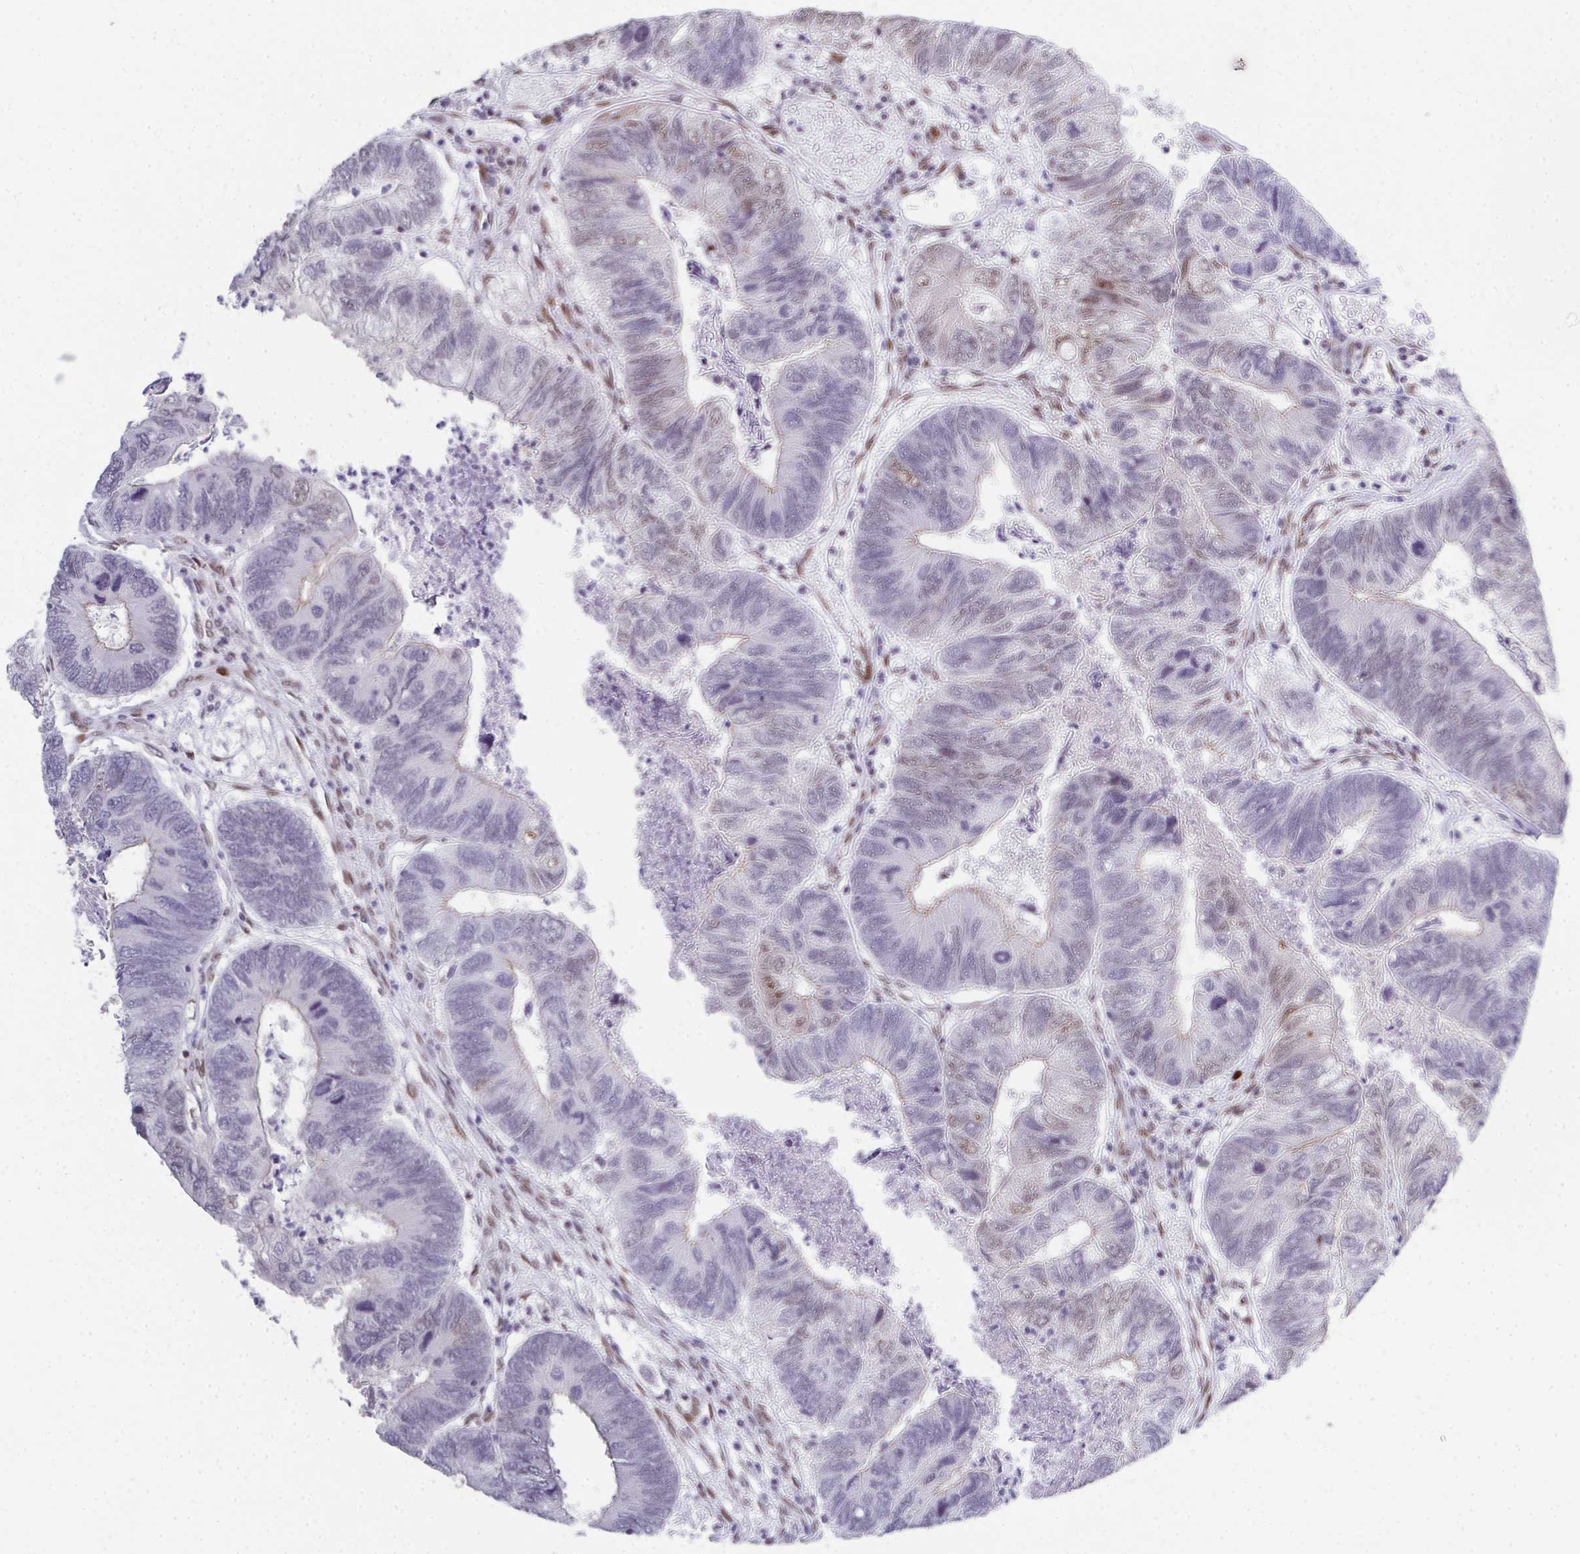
{"staining": {"intensity": "negative", "quantity": "none", "location": "none"}, "tissue": "colorectal cancer", "cell_type": "Tumor cells", "image_type": "cancer", "snomed": [{"axis": "morphology", "description": "Adenocarcinoma, NOS"}, {"axis": "topography", "description": "Colon"}], "caption": "This is a micrograph of IHC staining of colorectal cancer, which shows no expression in tumor cells.", "gene": "RB1", "patient": {"sex": "female", "age": 67}}